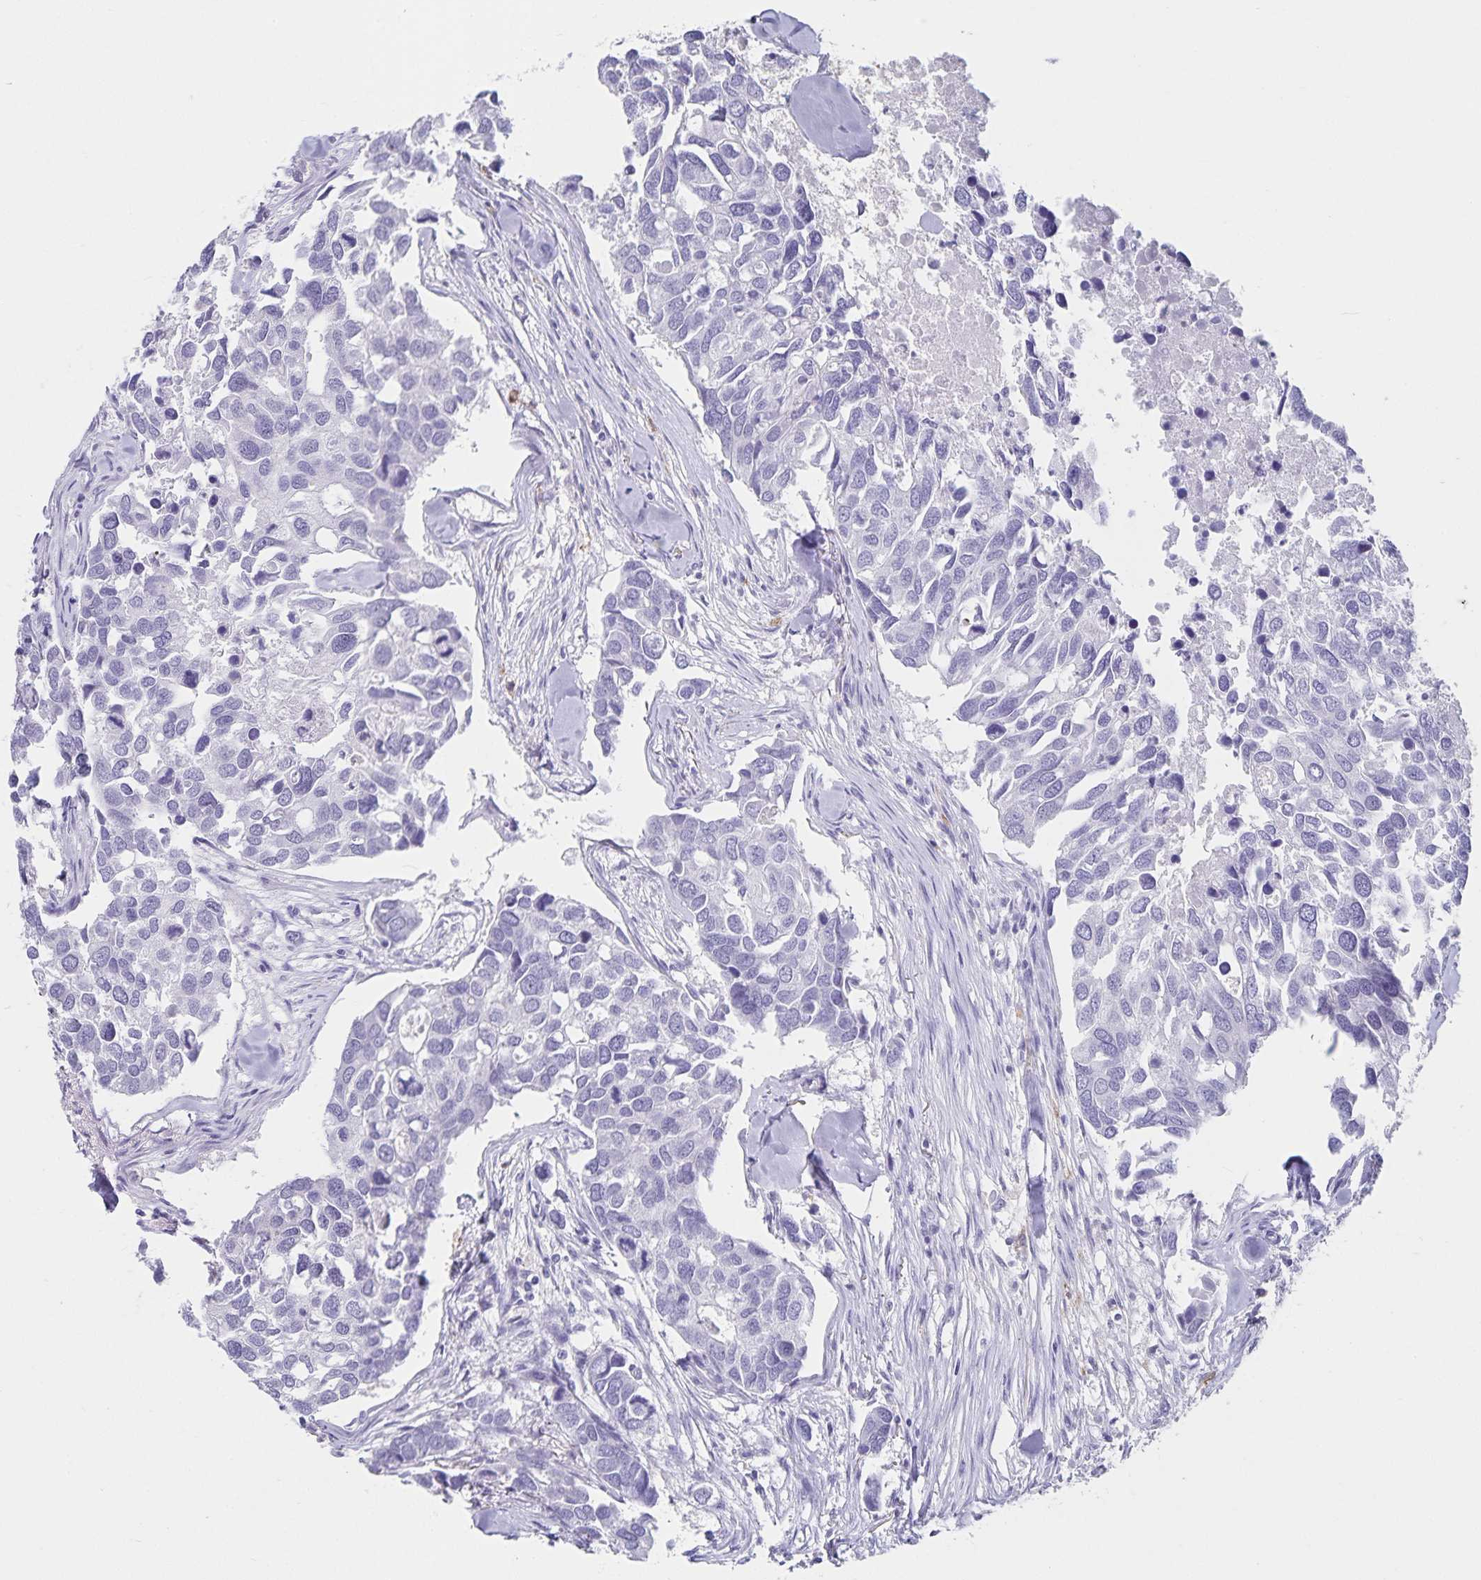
{"staining": {"intensity": "negative", "quantity": "none", "location": "none"}, "tissue": "breast cancer", "cell_type": "Tumor cells", "image_type": "cancer", "snomed": [{"axis": "morphology", "description": "Duct carcinoma"}, {"axis": "topography", "description": "Breast"}], "caption": "Immunohistochemistry photomicrograph of neoplastic tissue: breast cancer stained with DAB (3,3'-diaminobenzidine) exhibits no significant protein staining in tumor cells.", "gene": "PLAC1", "patient": {"sex": "female", "age": 83}}